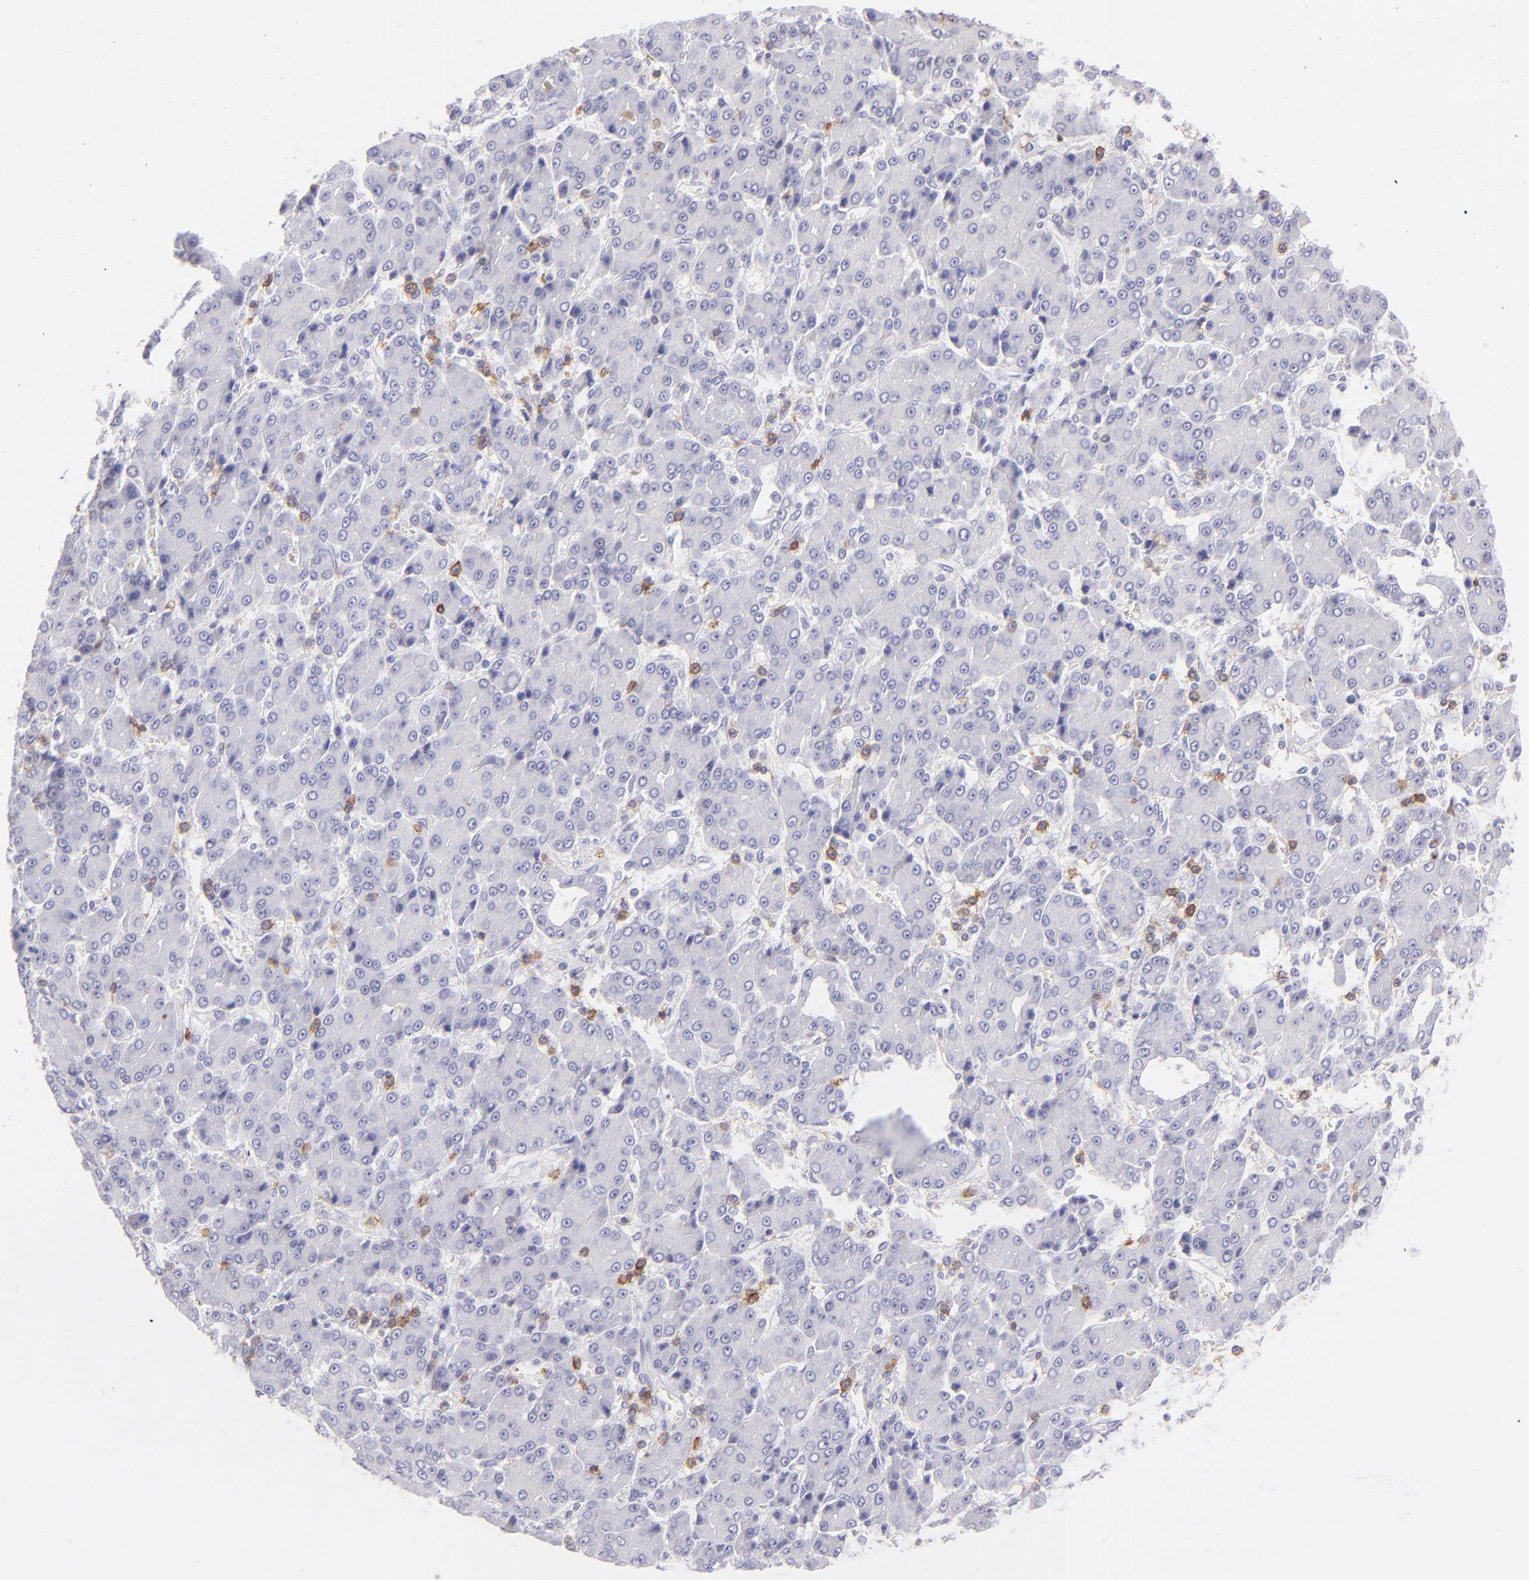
{"staining": {"intensity": "negative", "quantity": "none", "location": "none"}, "tissue": "liver cancer", "cell_type": "Tumor cells", "image_type": "cancer", "snomed": [{"axis": "morphology", "description": "Carcinoma, Hepatocellular, NOS"}, {"axis": "topography", "description": "Liver"}], "caption": "There is no significant expression in tumor cells of hepatocellular carcinoma (liver).", "gene": "CD69", "patient": {"sex": "male", "age": 69}}